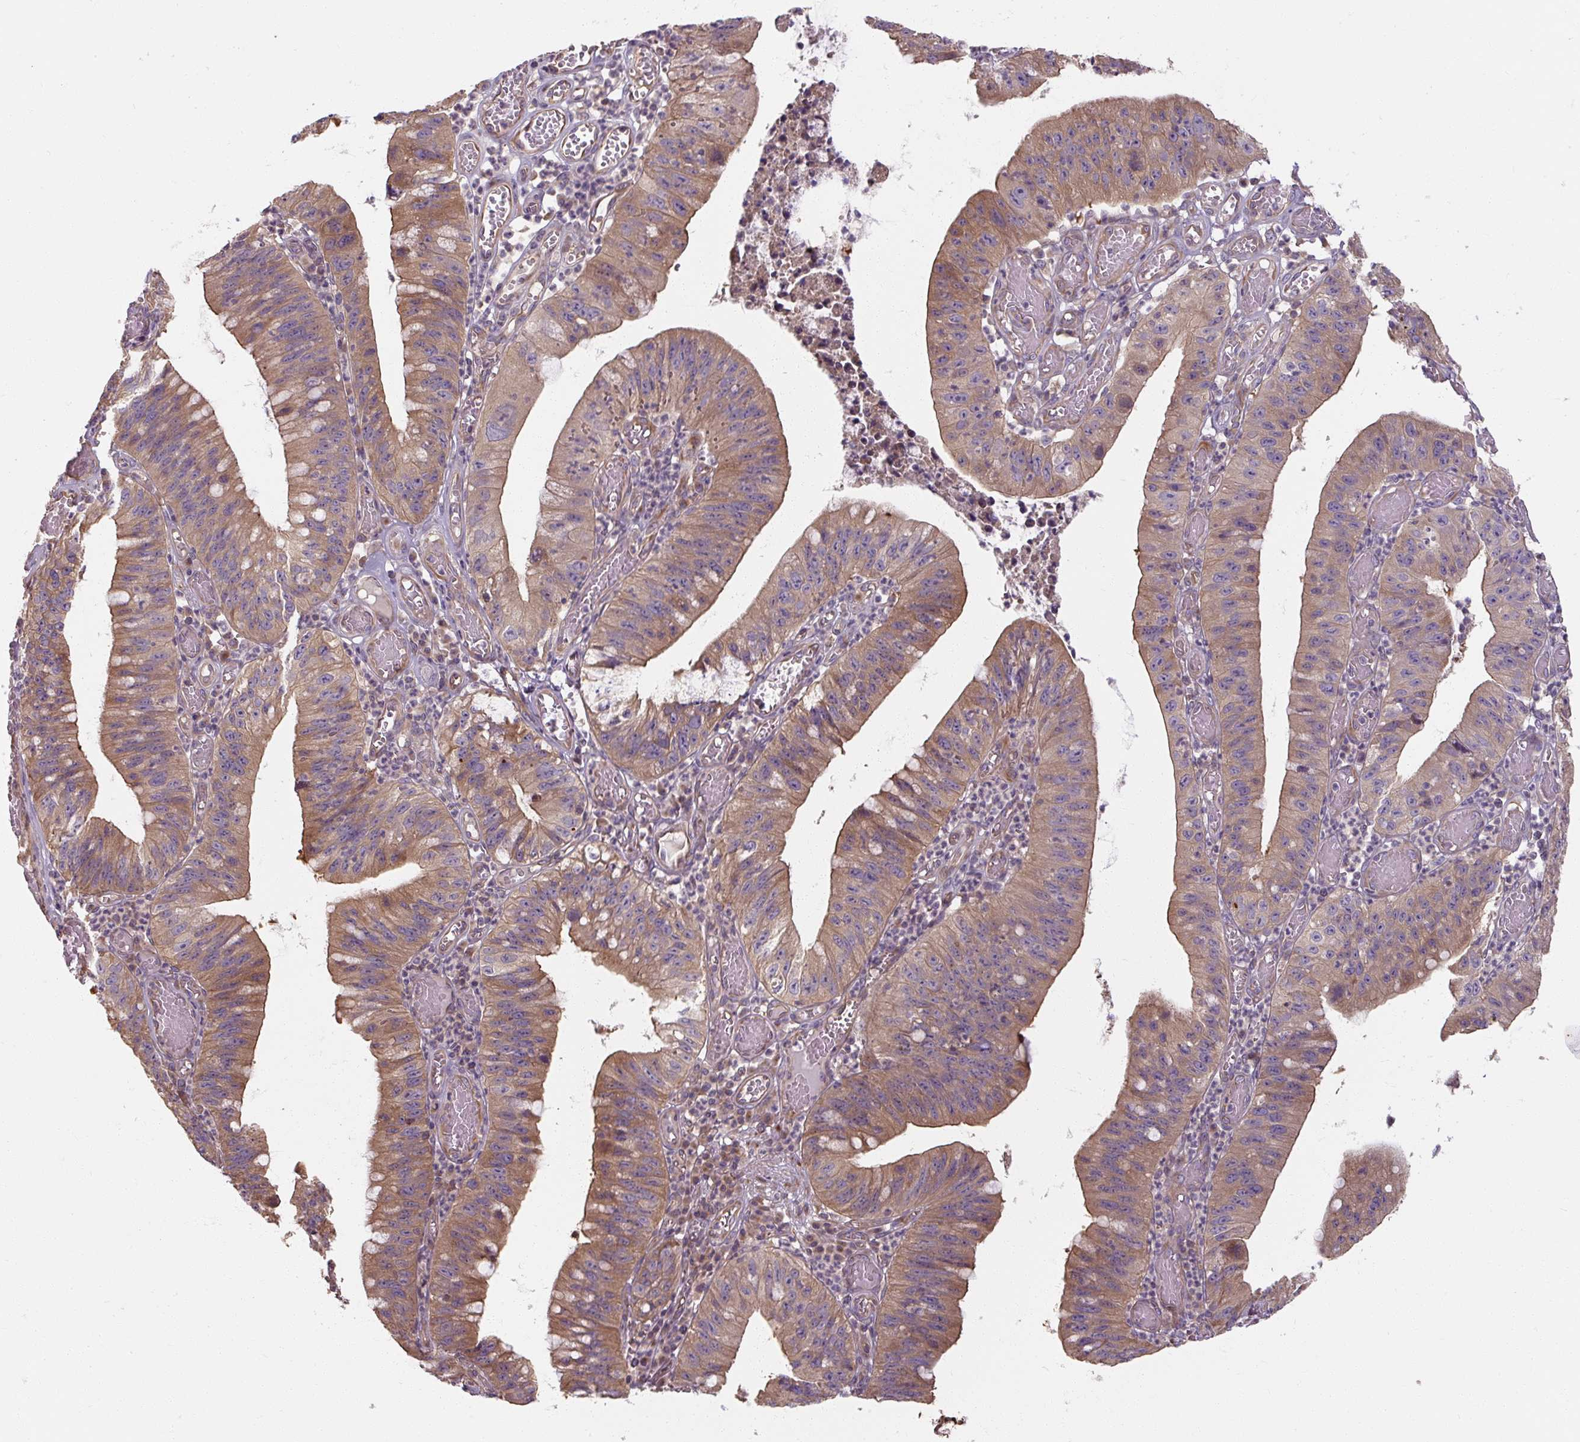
{"staining": {"intensity": "moderate", "quantity": ">75%", "location": "cytoplasmic/membranous"}, "tissue": "stomach cancer", "cell_type": "Tumor cells", "image_type": "cancer", "snomed": [{"axis": "morphology", "description": "Adenocarcinoma, NOS"}, {"axis": "topography", "description": "Stomach"}], "caption": "This image reveals IHC staining of human adenocarcinoma (stomach), with medium moderate cytoplasmic/membranous staining in about >75% of tumor cells.", "gene": "RB1CC1", "patient": {"sex": "male", "age": 59}}